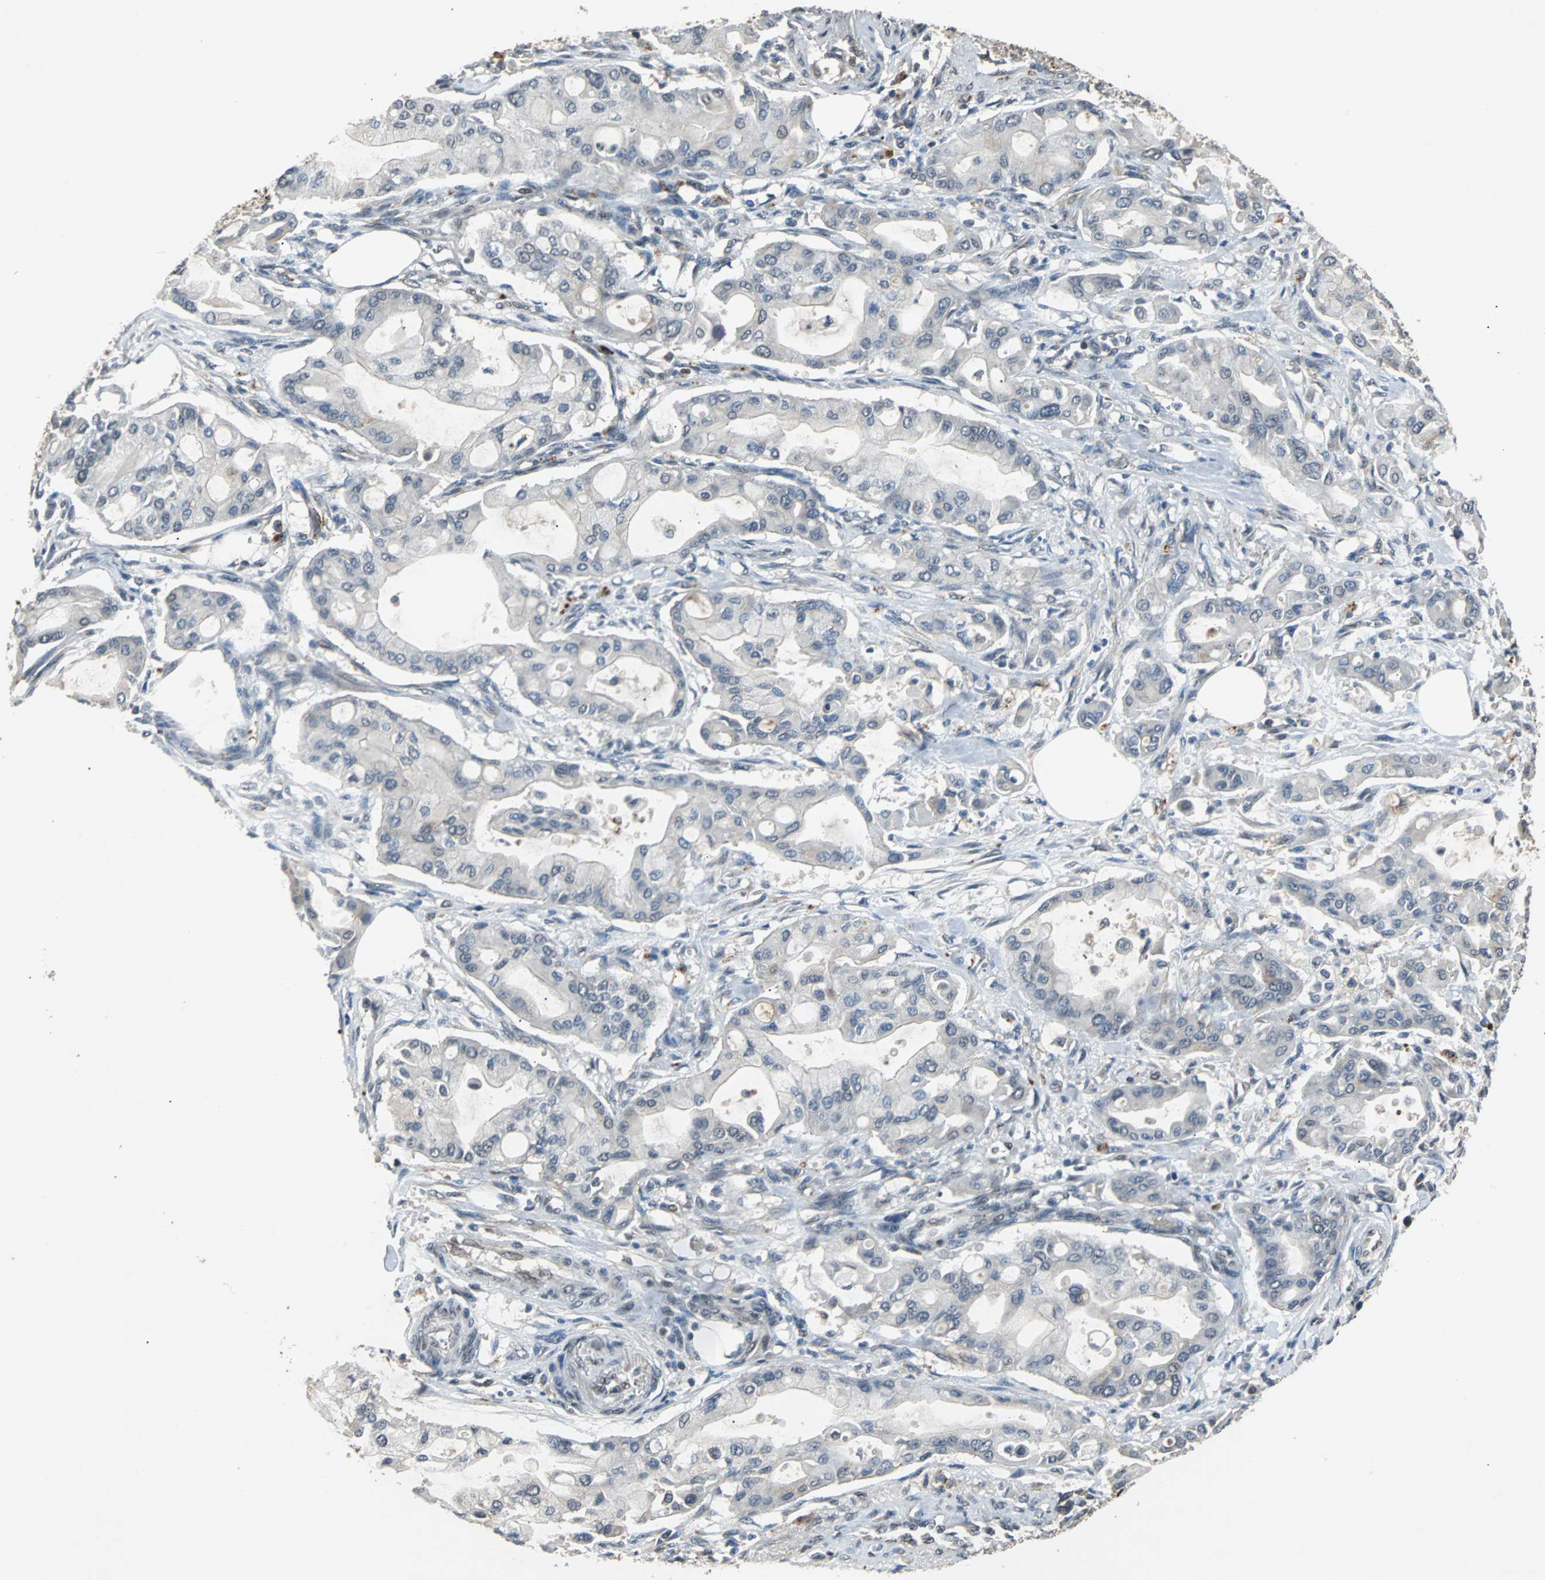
{"staining": {"intensity": "negative", "quantity": "none", "location": "none"}, "tissue": "pancreatic cancer", "cell_type": "Tumor cells", "image_type": "cancer", "snomed": [{"axis": "morphology", "description": "Adenocarcinoma, NOS"}, {"axis": "morphology", "description": "Adenocarcinoma, metastatic, NOS"}, {"axis": "topography", "description": "Lymph node"}, {"axis": "topography", "description": "Pancreas"}, {"axis": "topography", "description": "Duodenum"}], "caption": "Tumor cells show no significant protein staining in pancreatic cancer. (Immunohistochemistry (ihc), brightfield microscopy, high magnification).", "gene": "PHC1", "patient": {"sex": "female", "age": 64}}